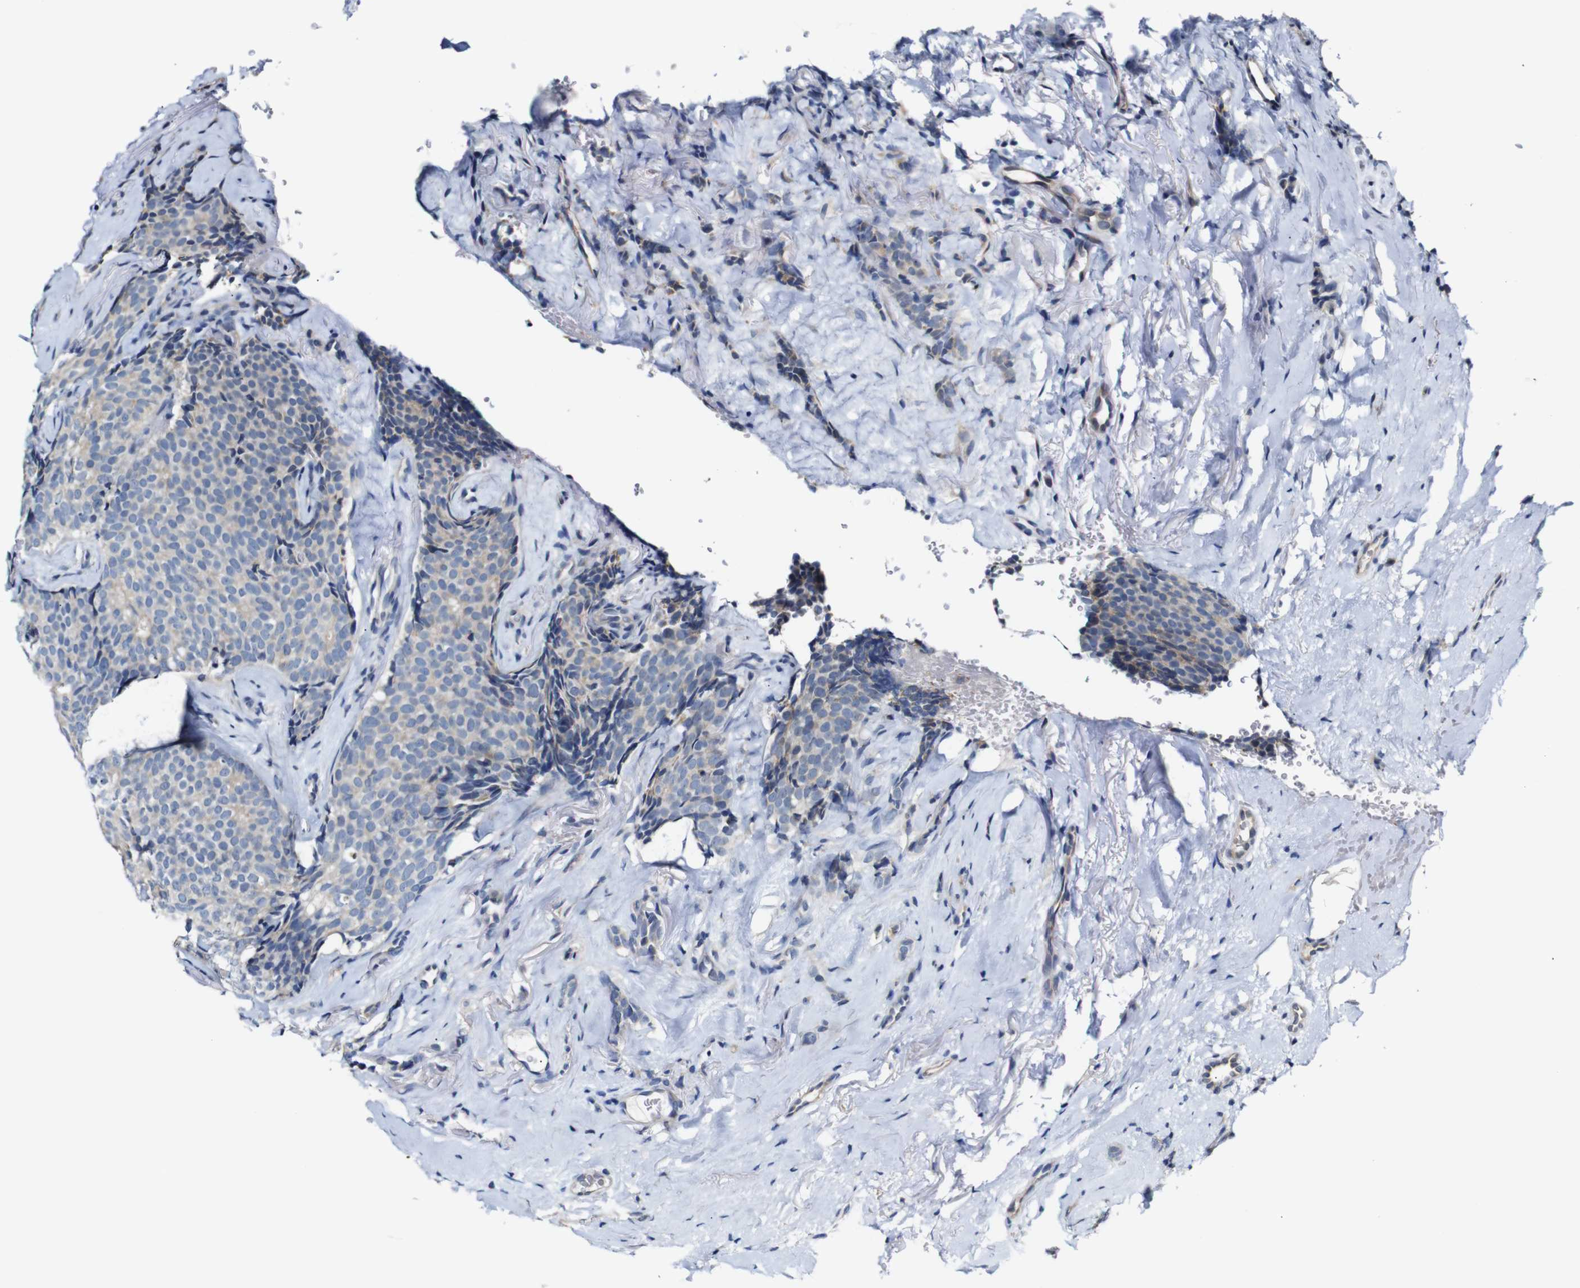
{"staining": {"intensity": "weak", "quantity": ">75%", "location": "cytoplasmic/membranous"}, "tissue": "breast cancer", "cell_type": "Tumor cells", "image_type": "cancer", "snomed": [{"axis": "morphology", "description": "Lobular carcinoma"}, {"axis": "topography", "description": "Skin"}, {"axis": "topography", "description": "Breast"}], "caption": "Immunohistochemistry (IHC) of human breast cancer (lobular carcinoma) displays low levels of weak cytoplasmic/membranous positivity in about >75% of tumor cells.", "gene": "TBC1D32", "patient": {"sex": "female", "age": 46}}